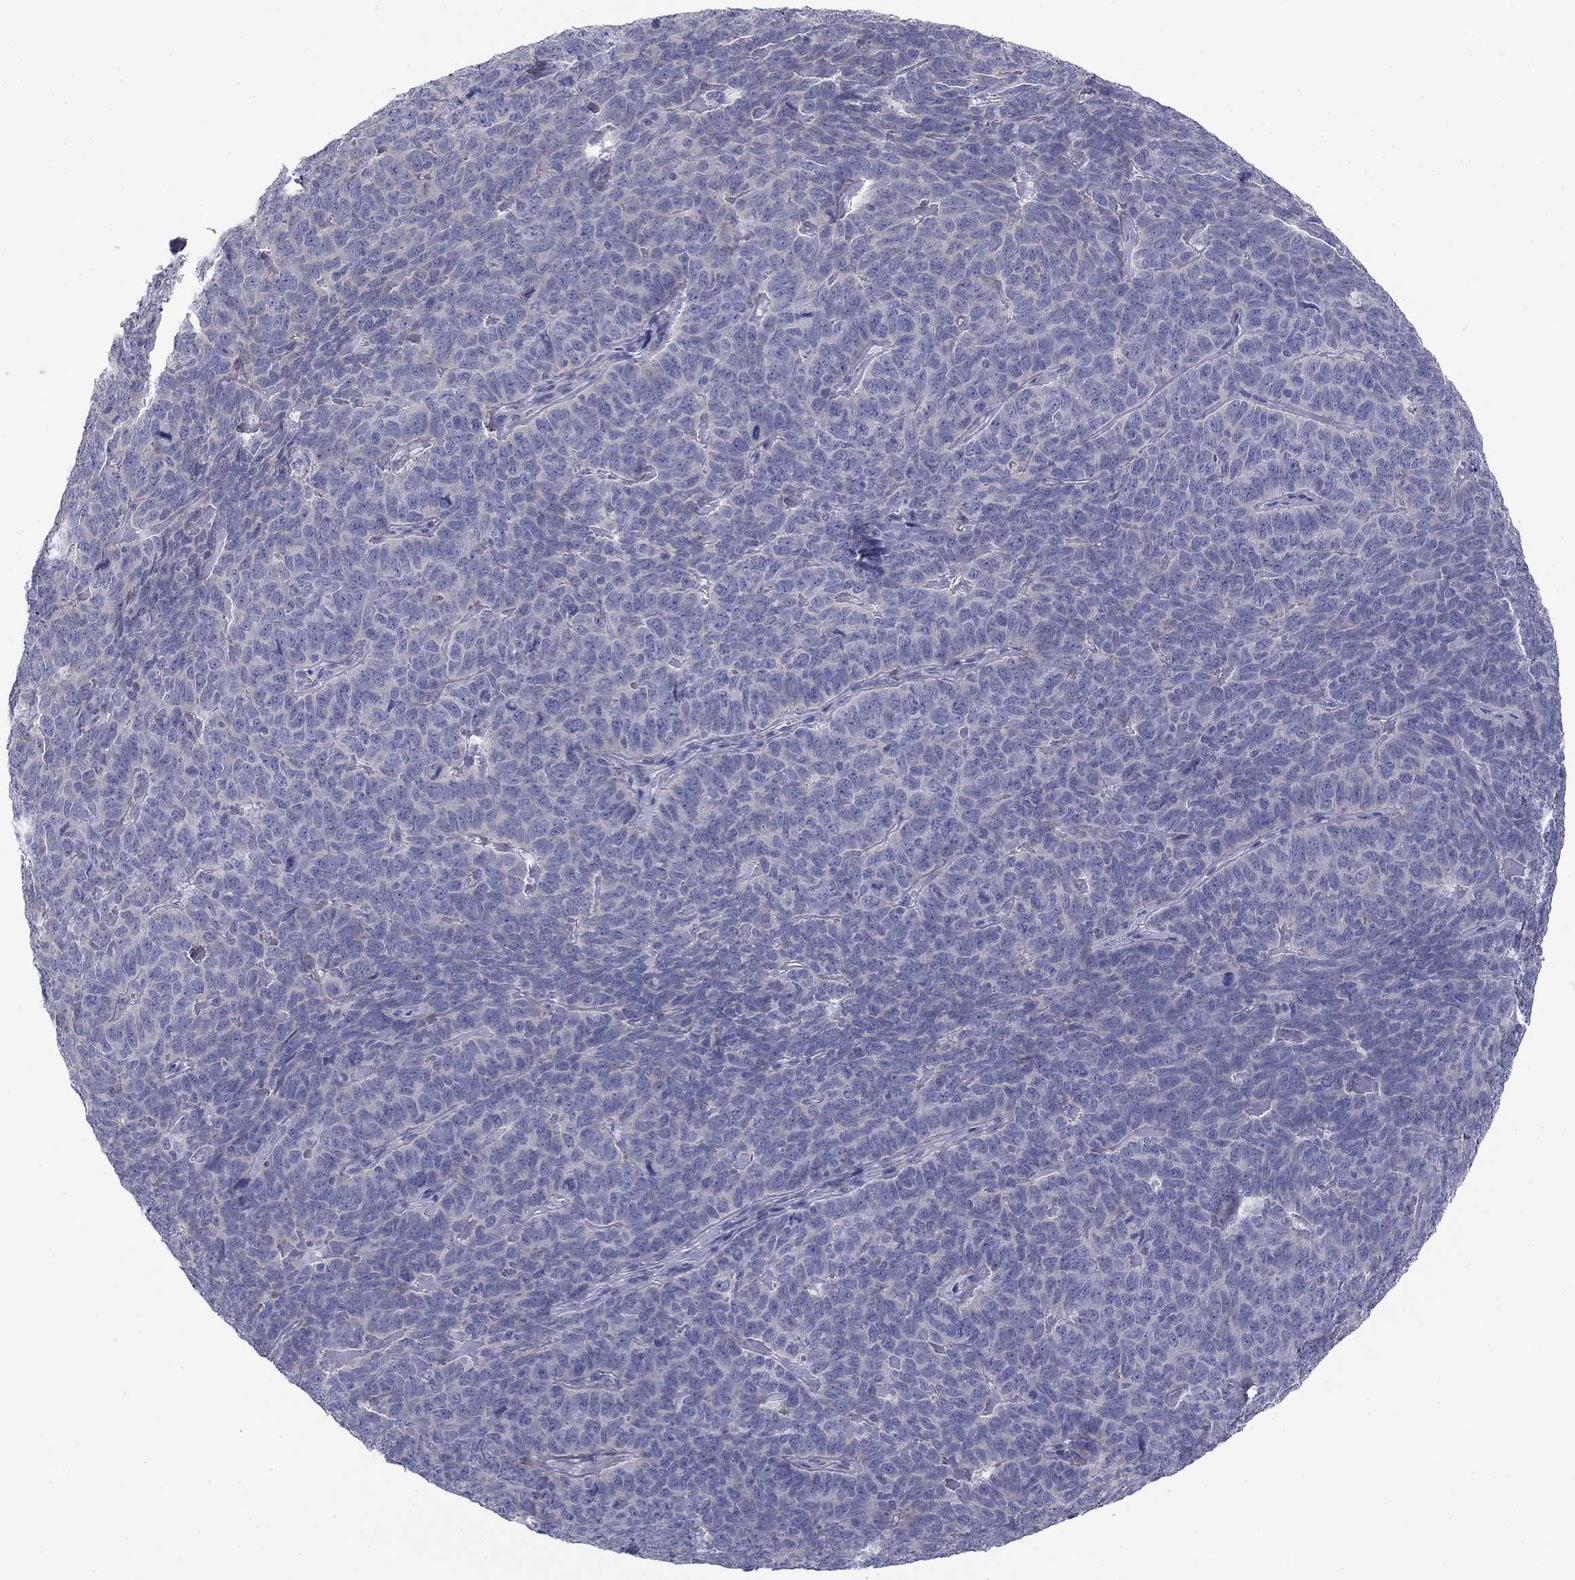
{"staining": {"intensity": "negative", "quantity": "none", "location": "none"}, "tissue": "skin cancer", "cell_type": "Tumor cells", "image_type": "cancer", "snomed": [{"axis": "morphology", "description": "Squamous cell carcinoma, NOS"}, {"axis": "topography", "description": "Skin"}, {"axis": "topography", "description": "Anal"}], "caption": "Tumor cells are negative for brown protein staining in skin cancer (squamous cell carcinoma).", "gene": "SEPTIN3", "patient": {"sex": "female", "age": 51}}